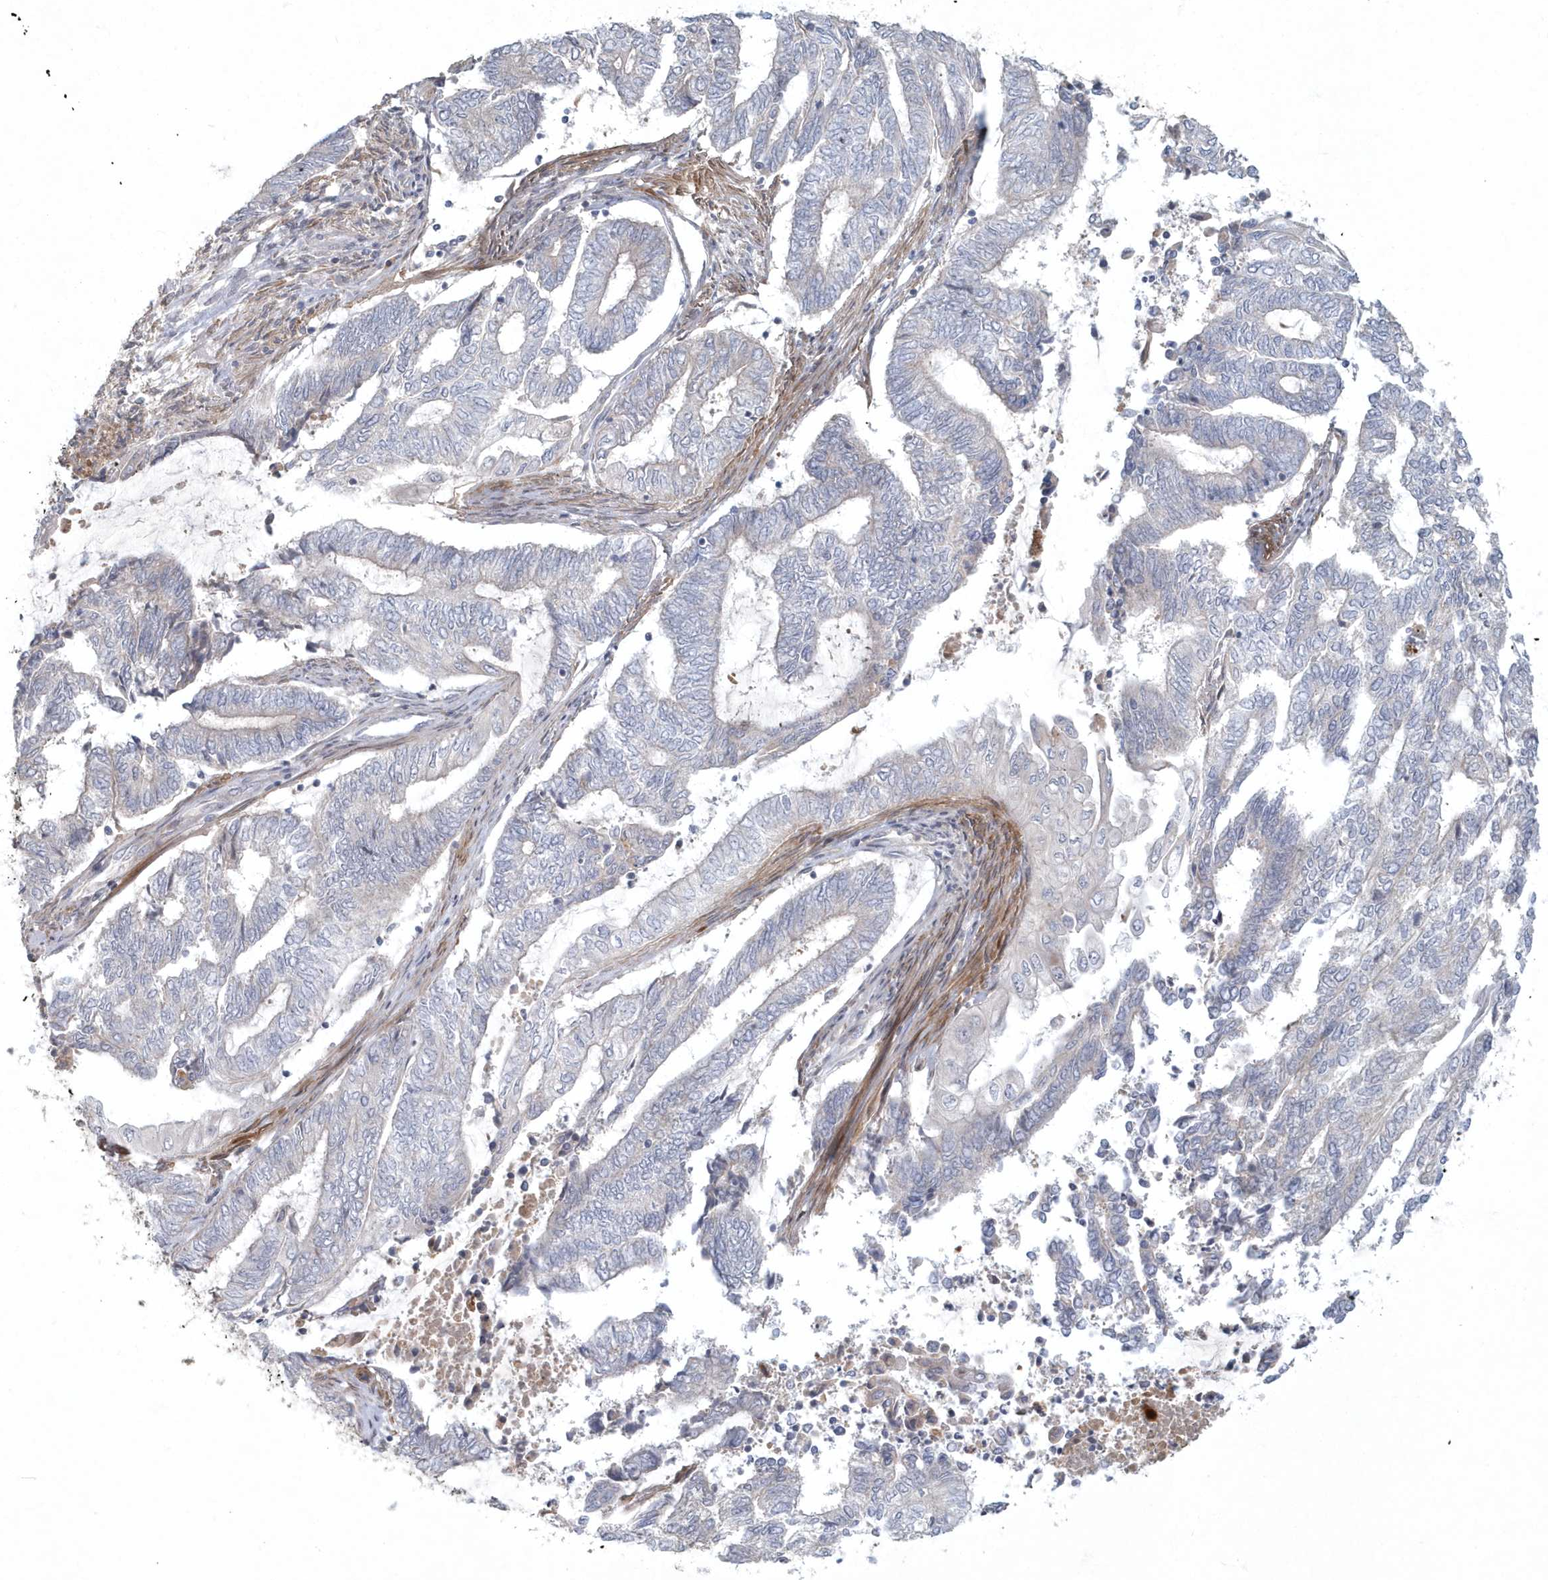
{"staining": {"intensity": "negative", "quantity": "none", "location": "none"}, "tissue": "endometrial cancer", "cell_type": "Tumor cells", "image_type": "cancer", "snomed": [{"axis": "morphology", "description": "Adenocarcinoma, NOS"}, {"axis": "topography", "description": "Uterus"}, {"axis": "topography", "description": "Endometrium"}], "caption": "DAB (3,3'-diaminobenzidine) immunohistochemical staining of human endometrial cancer displays no significant staining in tumor cells.", "gene": "ARHGEF38", "patient": {"sex": "female", "age": 70}}